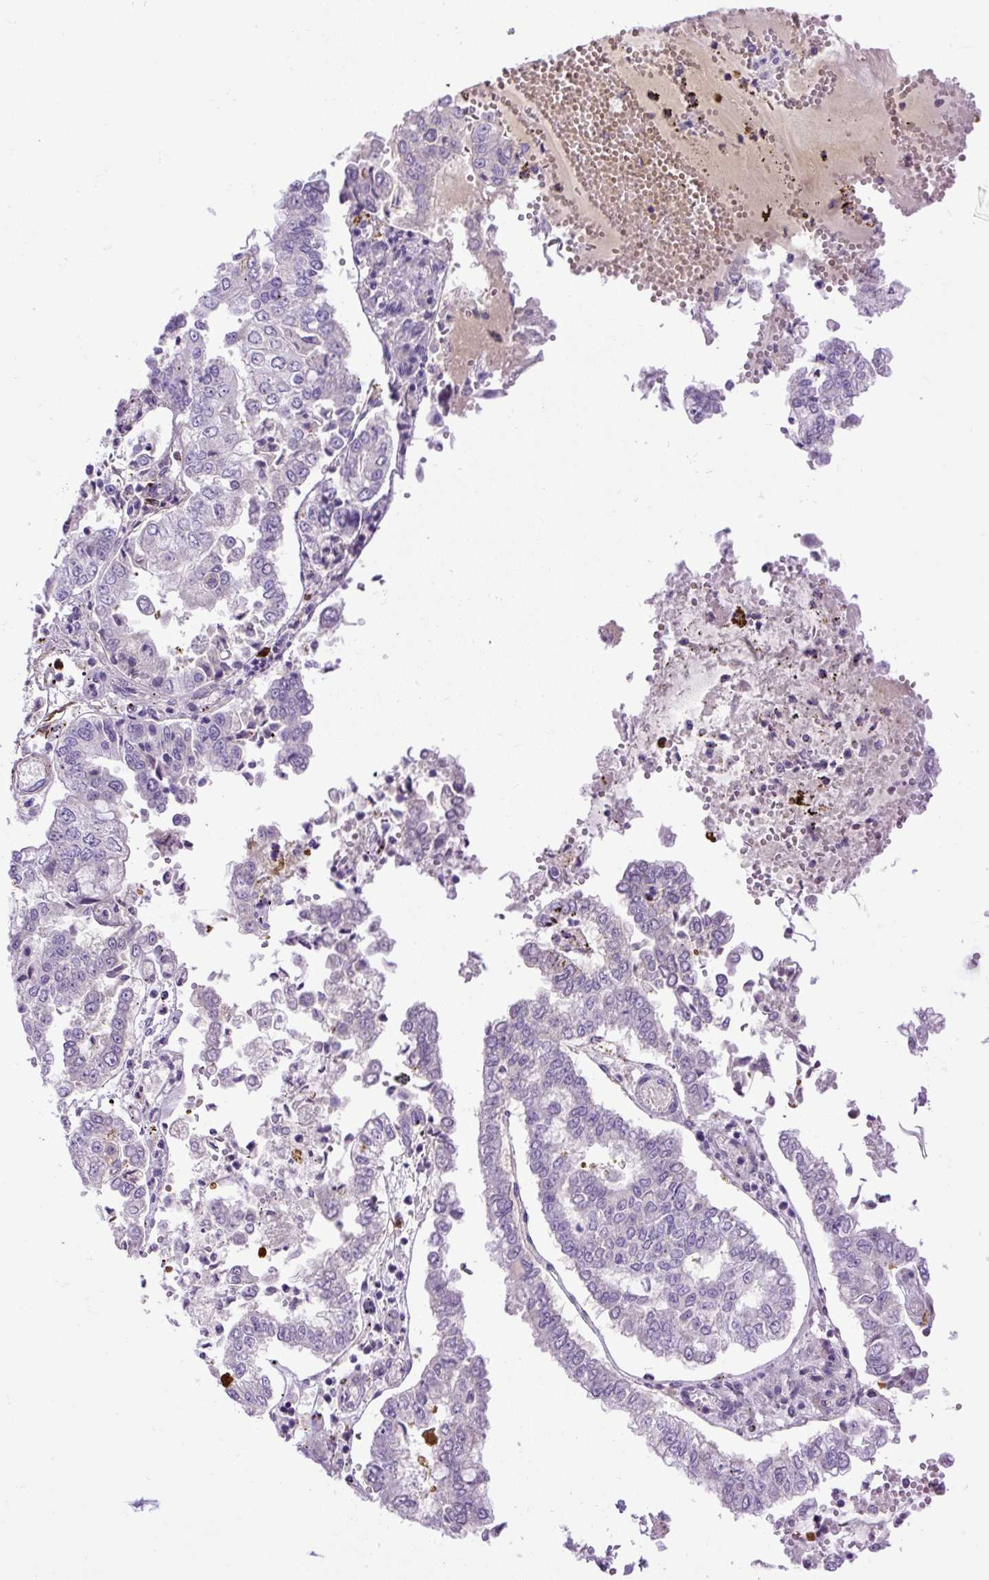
{"staining": {"intensity": "negative", "quantity": "none", "location": "none"}, "tissue": "stomach cancer", "cell_type": "Tumor cells", "image_type": "cancer", "snomed": [{"axis": "morphology", "description": "Adenocarcinoma, NOS"}, {"axis": "topography", "description": "Stomach"}], "caption": "A micrograph of human adenocarcinoma (stomach) is negative for staining in tumor cells. (DAB immunohistochemistry visualized using brightfield microscopy, high magnification).", "gene": "VWA7", "patient": {"sex": "male", "age": 76}}